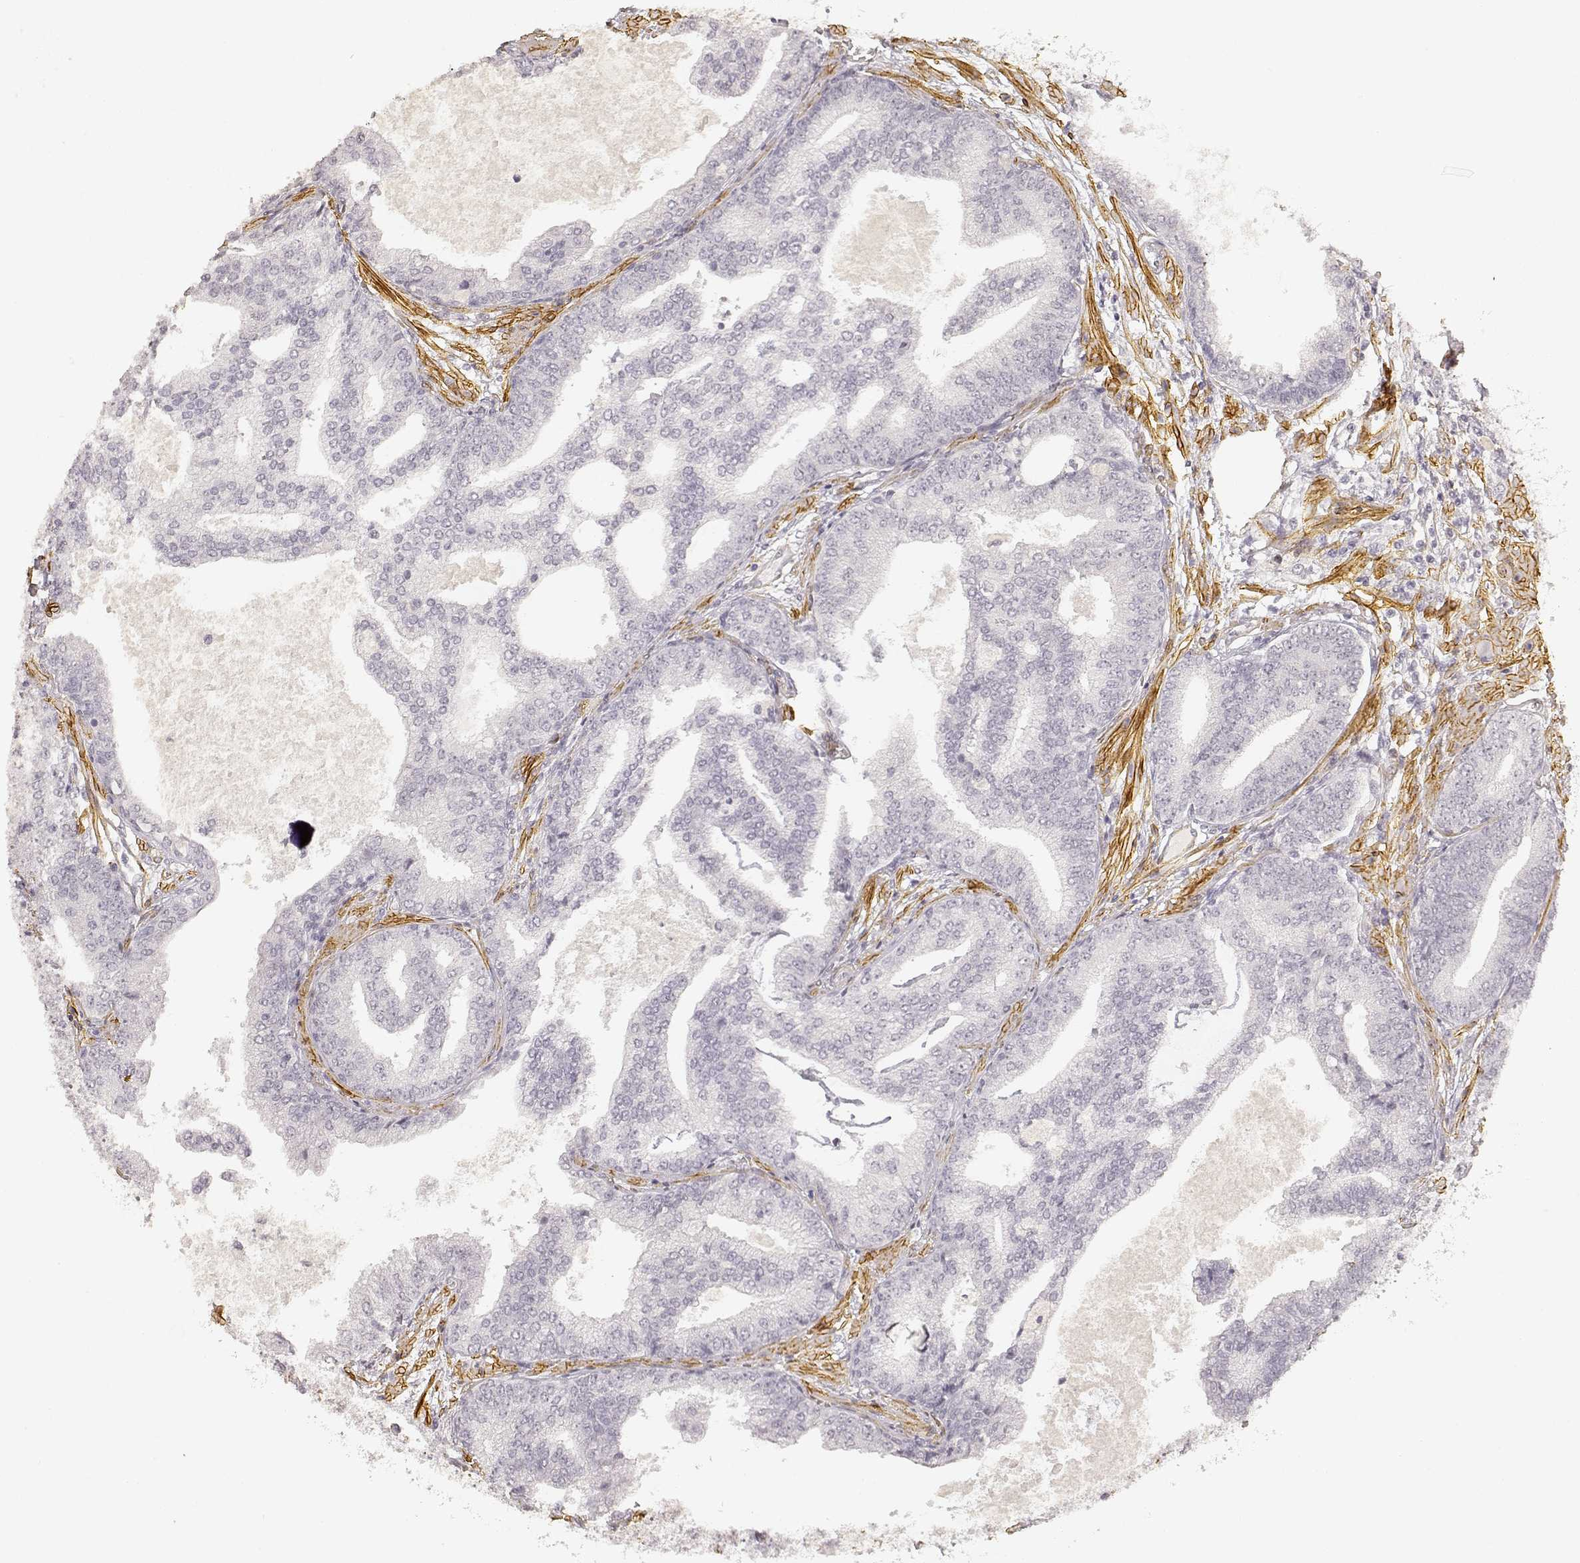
{"staining": {"intensity": "negative", "quantity": "none", "location": "none"}, "tissue": "prostate cancer", "cell_type": "Tumor cells", "image_type": "cancer", "snomed": [{"axis": "morphology", "description": "Adenocarcinoma, NOS"}, {"axis": "topography", "description": "Prostate"}], "caption": "There is no significant expression in tumor cells of prostate adenocarcinoma.", "gene": "LAMA4", "patient": {"sex": "male", "age": 64}}